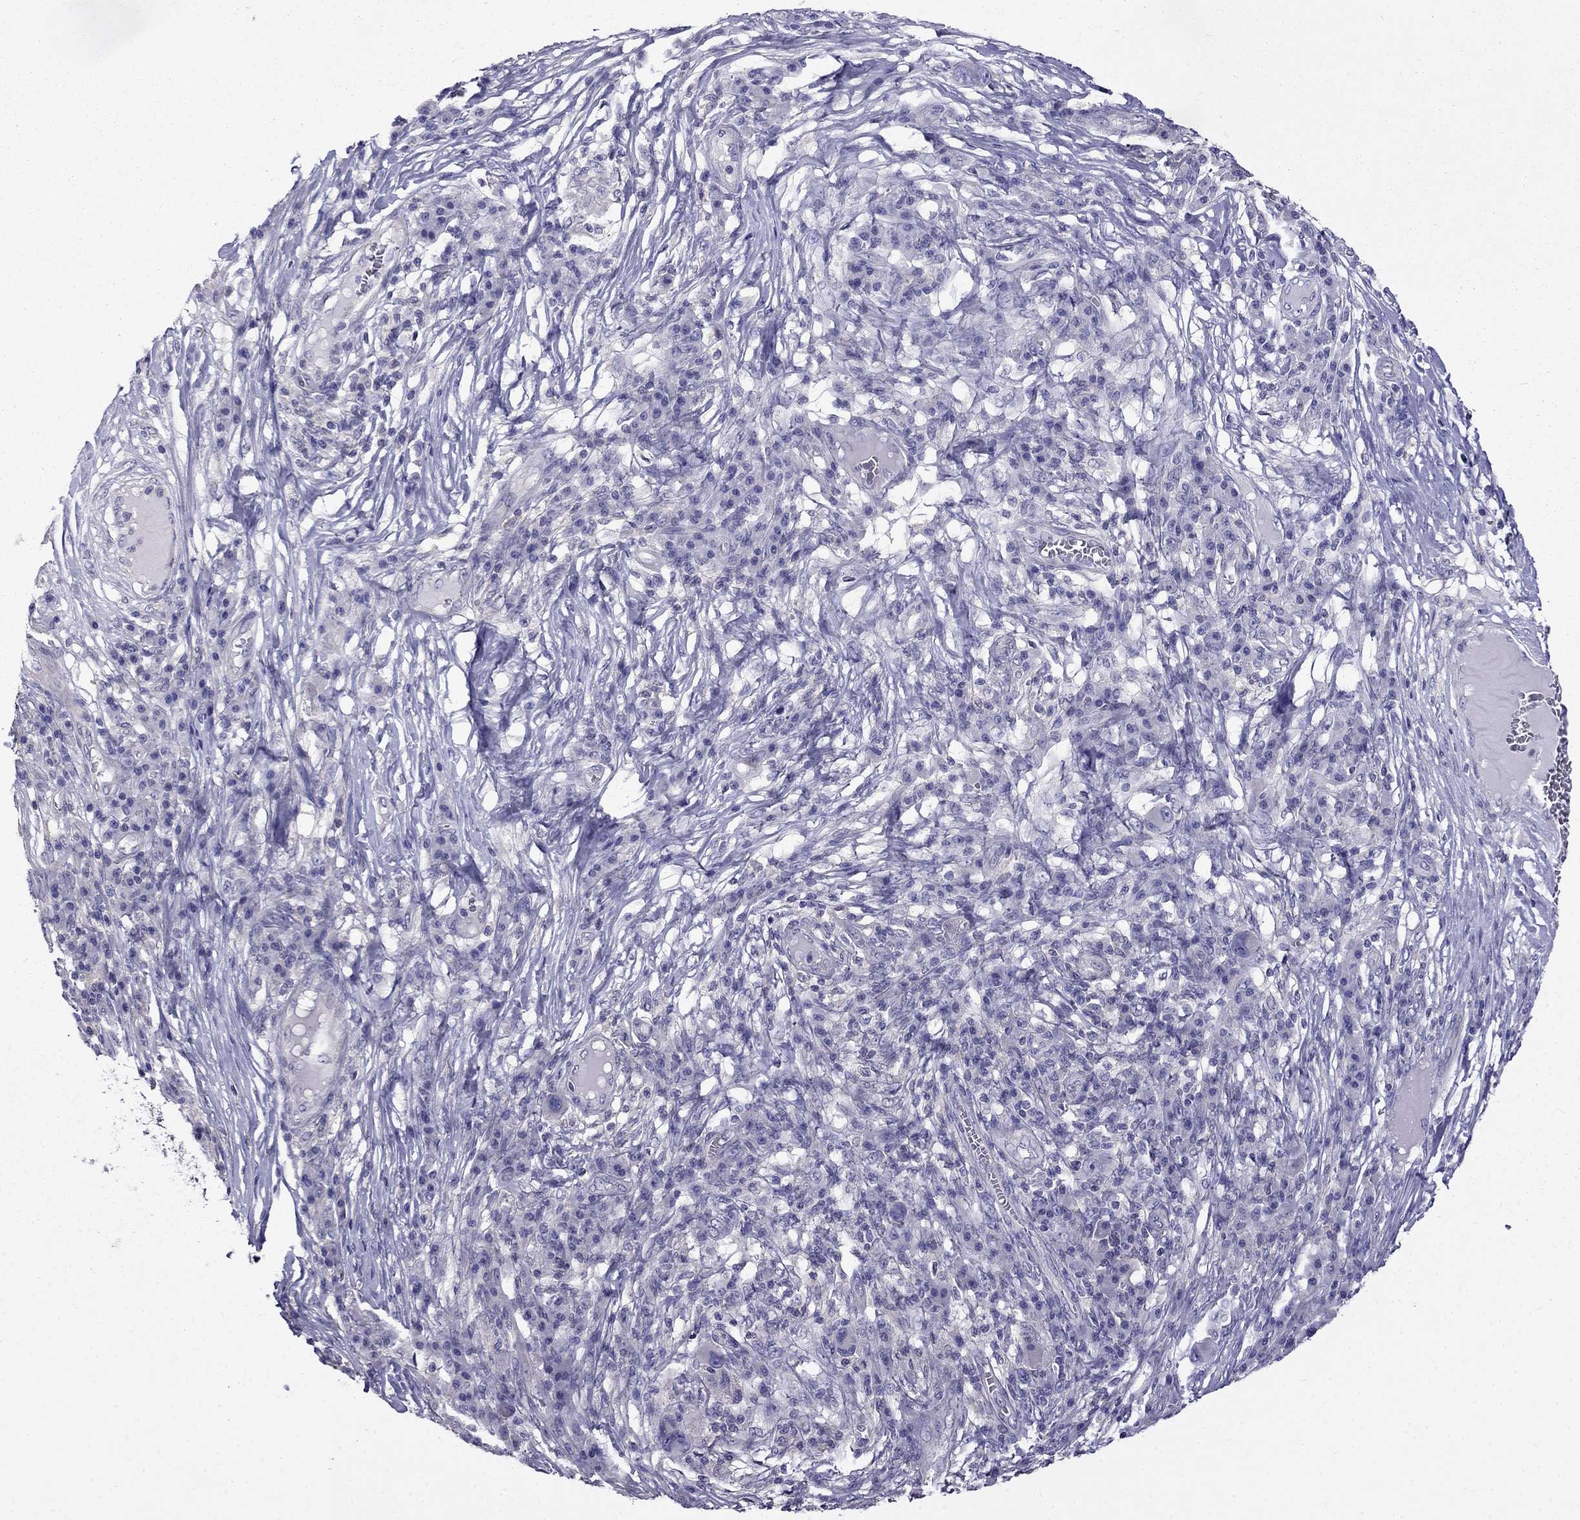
{"staining": {"intensity": "weak", "quantity": "<25%", "location": "cytoplasmic/membranous"}, "tissue": "melanoma", "cell_type": "Tumor cells", "image_type": "cancer", "snomed": [{"axis": "morphology", "description": "Malignant melanoma, NOS"}, {"axis": "topography", "description": "Skin"}], "caption": "Immunohistochemistry photomicrograph of neoplastic tissue: human malignant melanoma stained with DAB (3,3'-diaminobenzidine) displays no significant protein expression in tumor cells.", "gene": "SCNN1D", "patient": {"sex": "male", "age": 53}}